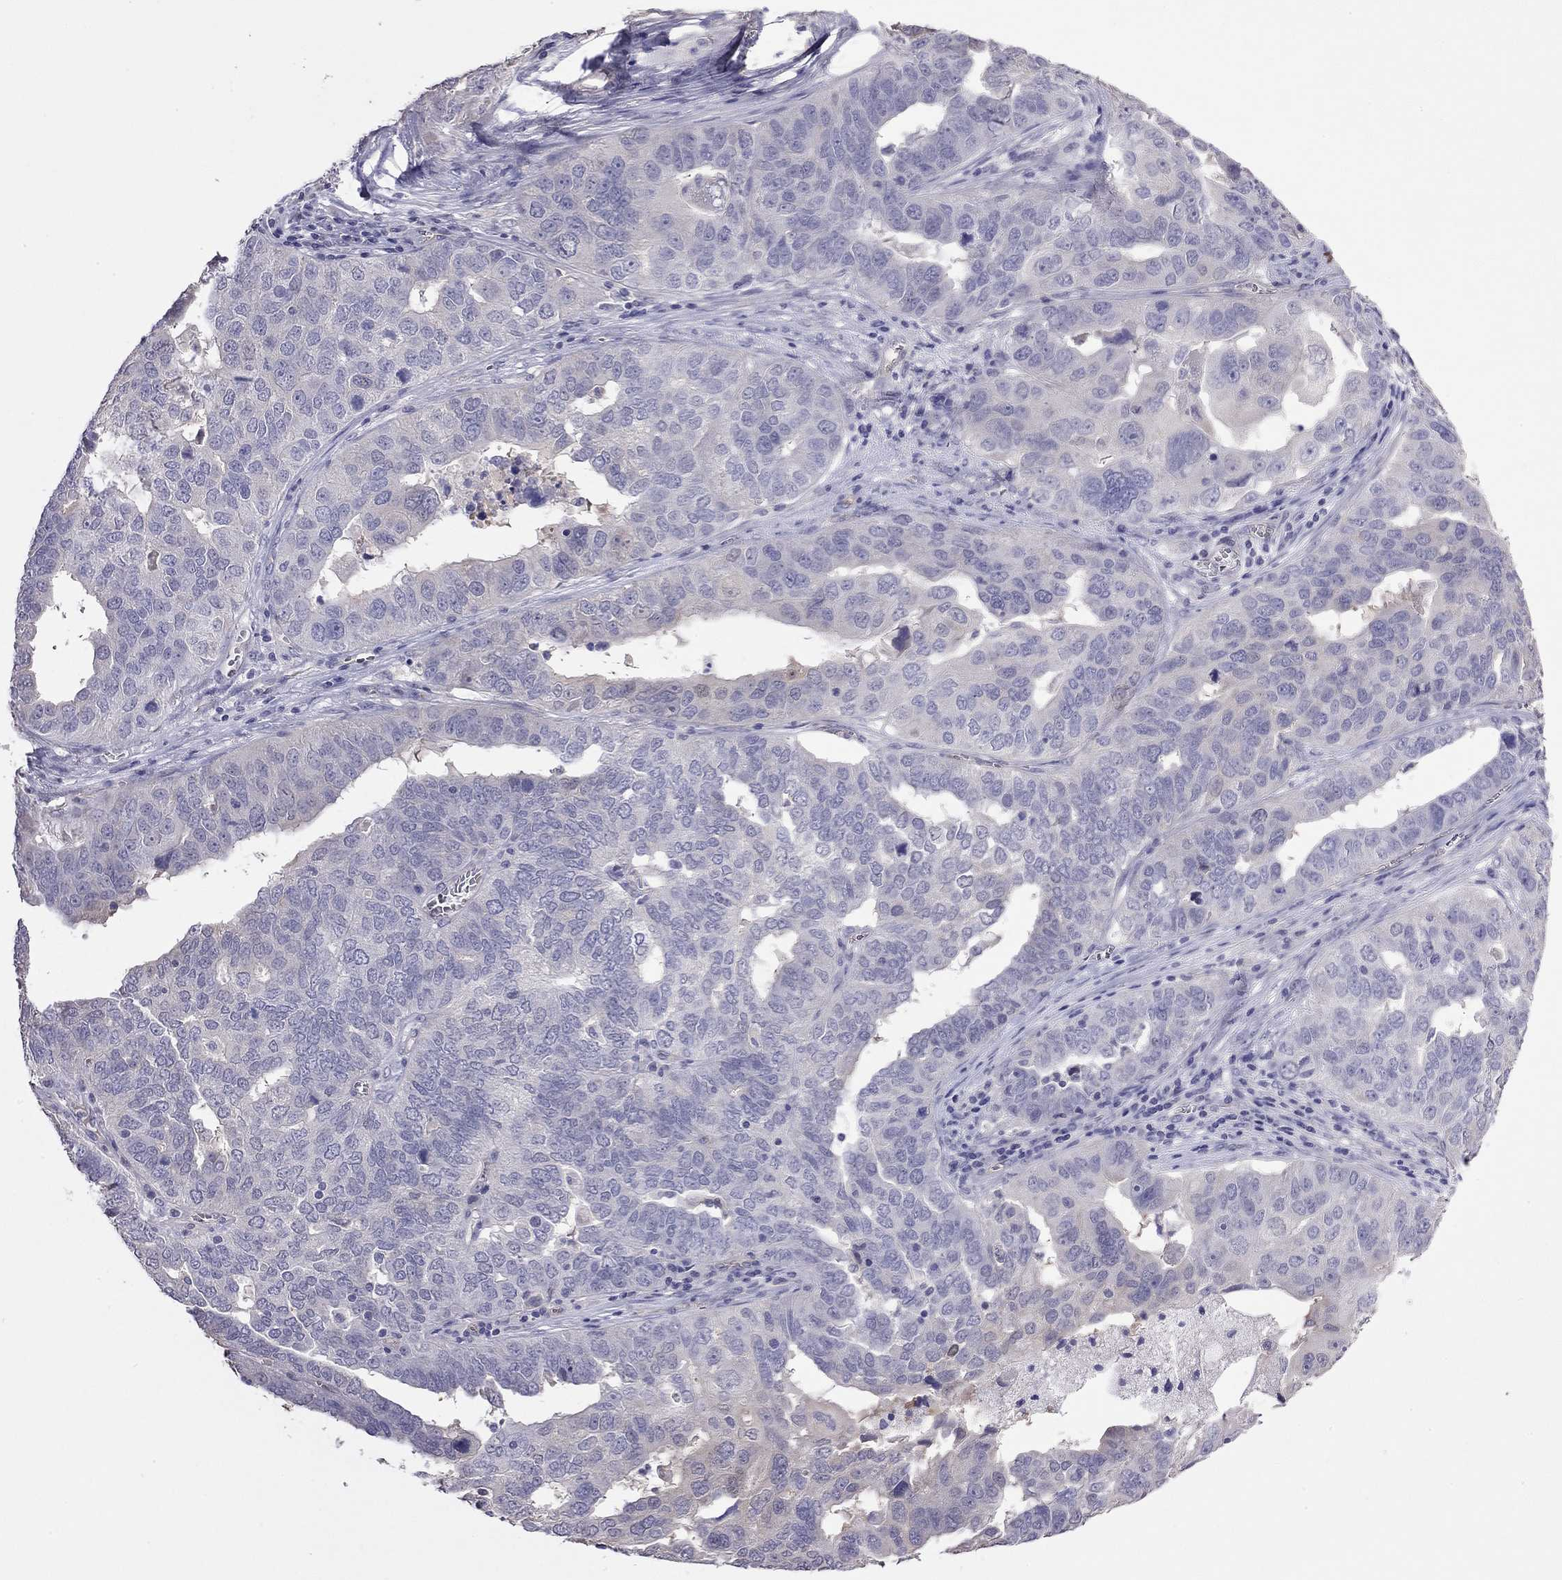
{"staining": {"intensity": "negative", "quantity": "none", "location": "none"}, "tissue": "ovarian cancer", "cell_type": "Tumor cells", "image_type": "cancer", "snomed": [{"axis": "morphology", "description": "Carcinoma, endometroid"}, {"axis": "topography", "description": "Soft tissue"}, {"axis": "topography", "description": "Ovary"}], "caption": "The micrograph demonstrates no significant positivity in tumor cells of ovarian cancer. (DAB IHC visualized using brightfield microscopy, high magnification).", "gene": "FEZ1", "patient": {"sex": "female", "age": 52}}